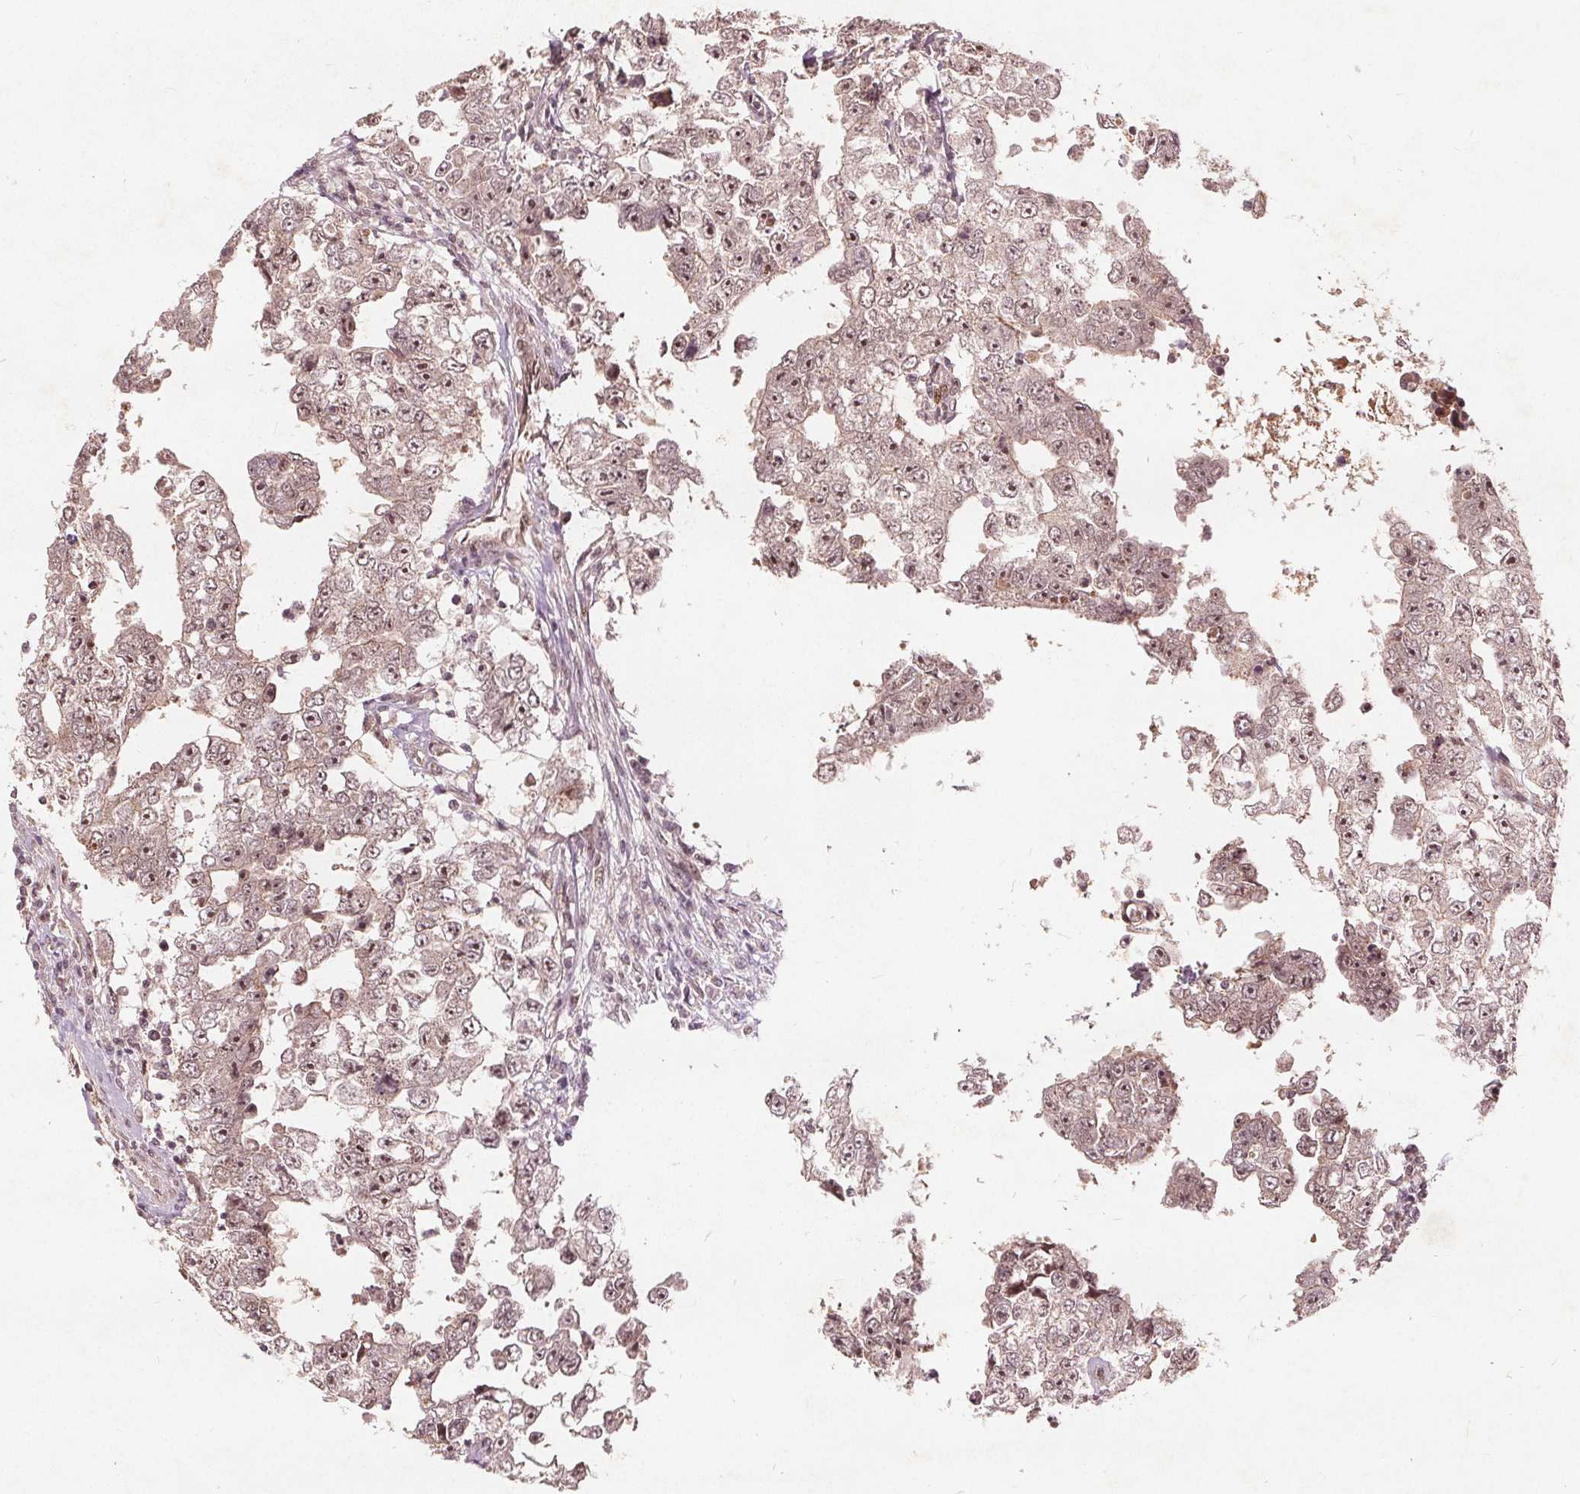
{"staining": {"intensity": "weak", "quantity": ">75%", "location": "cytoplasmic/membranous,nuclear"}, "tissue": "testis cancer", "cell_type": "Tumor cells", "image_type": "cancer", "snomed": [{"axis": "morphology", "description": "Carcinoma, Embryonal, NOS"}, {"axis": "topography", "description": "Testis"}], "caption": "The micrograph shows a brown stain indicating the presence of a protein in the cytoplasmic/membranous and nuclear of tumor cells in testis cancer (embryonal carcinoma).", "gene": "PPP1CB", "patient": {"sex": "male", "age": 36}}